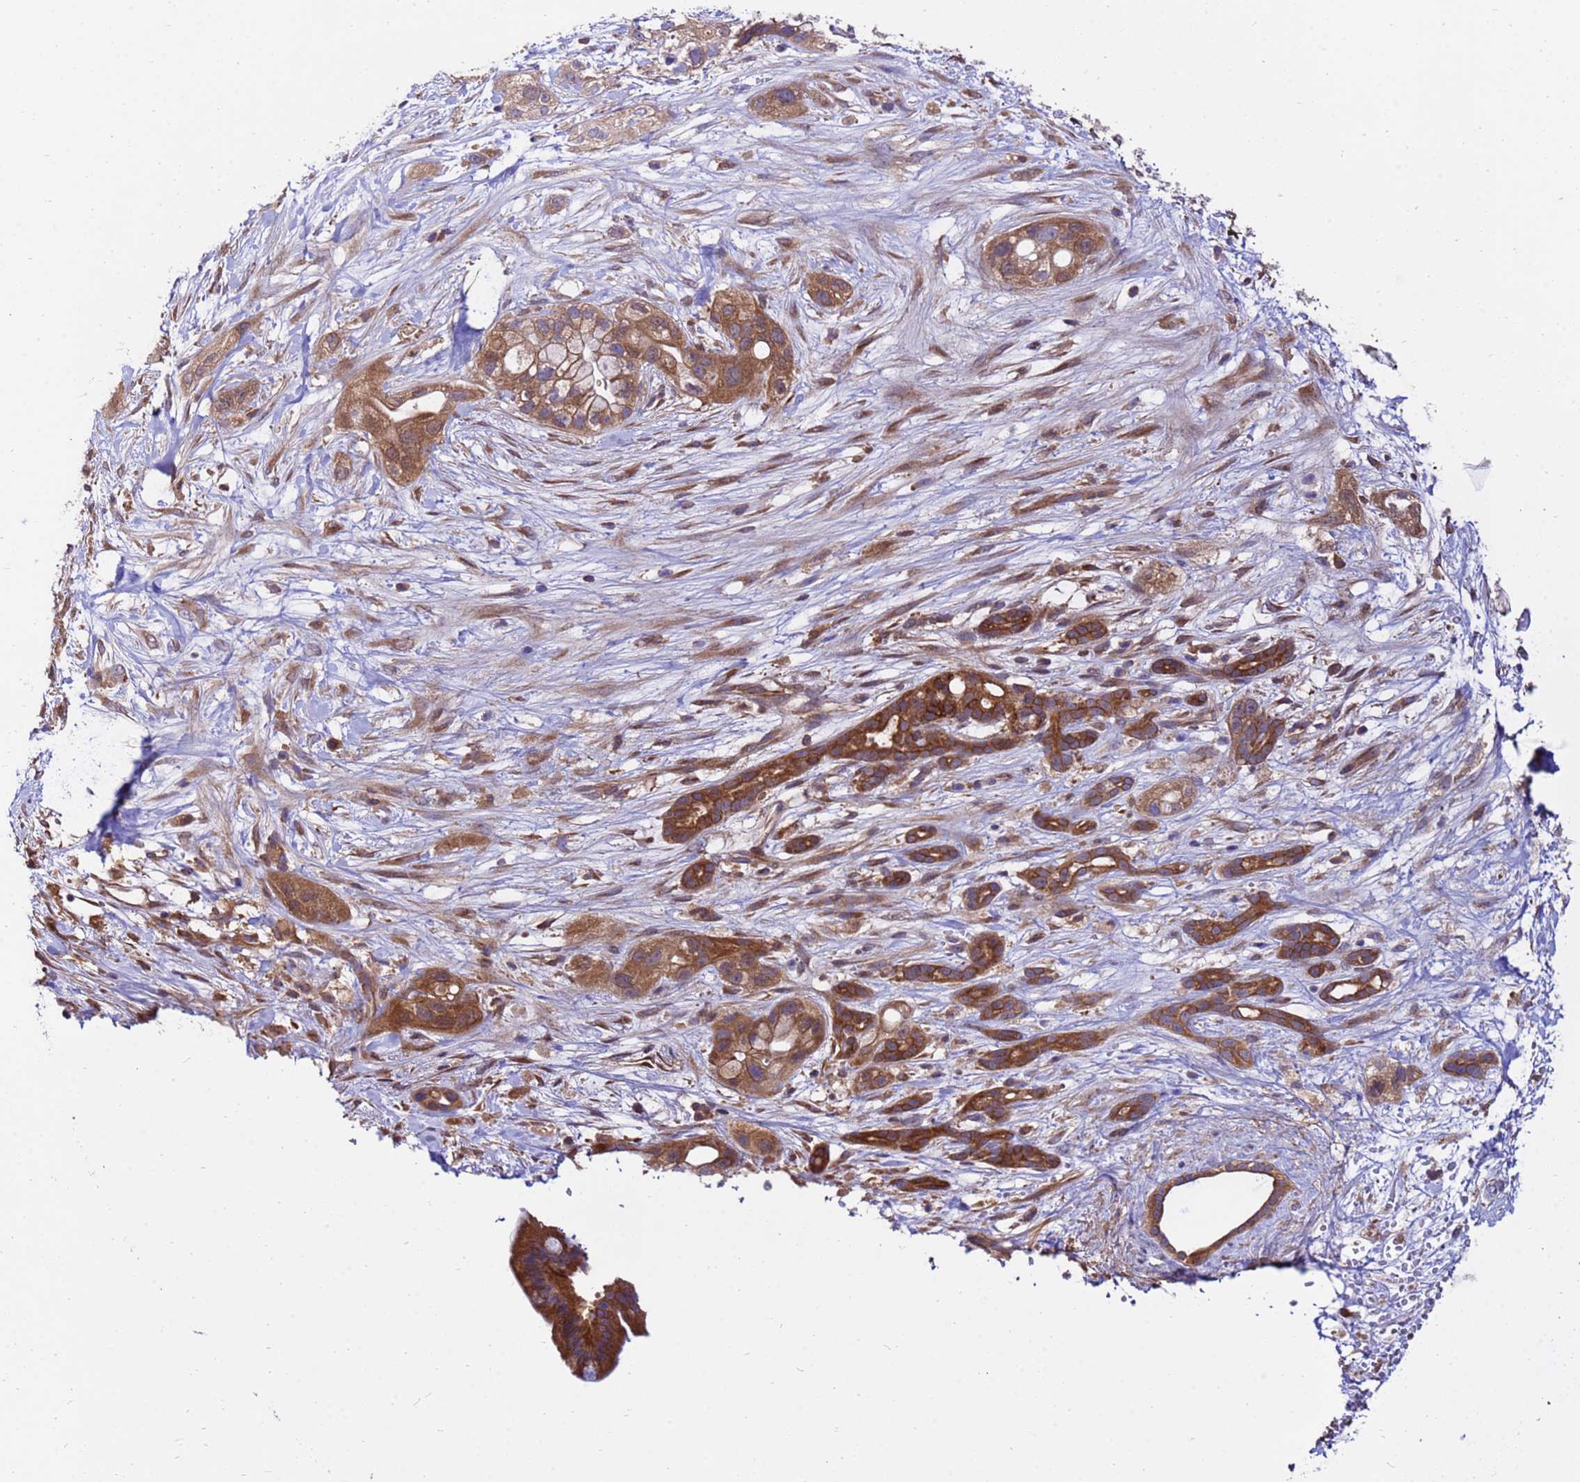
{"staining": {"intensity": "moderate", "quantity": ">75%", "location": "cytoplasmic/membranous"}, "tissue": "pancreatic cancer", "cell_type": "Tumor cells", "image_type": "cancer", "snomed": [{"axis": "morphology", "description": "Adenocarcinoma, NOS"}, {"axis": "topography", "description": "Pancreas"}], "caption": "Protein expression analysis of pancreatic cancer displays moderate cytoplasmic/membranous positivity in about >75% of tumor cells. Using DAB (3,3'-diaminobenzidine) (brown) and hematoxylin (blue) stains, captured at high magnification using brightfield microscopy.", "gene": "GET3", "patient": {"sex": "male", "age": 44}}